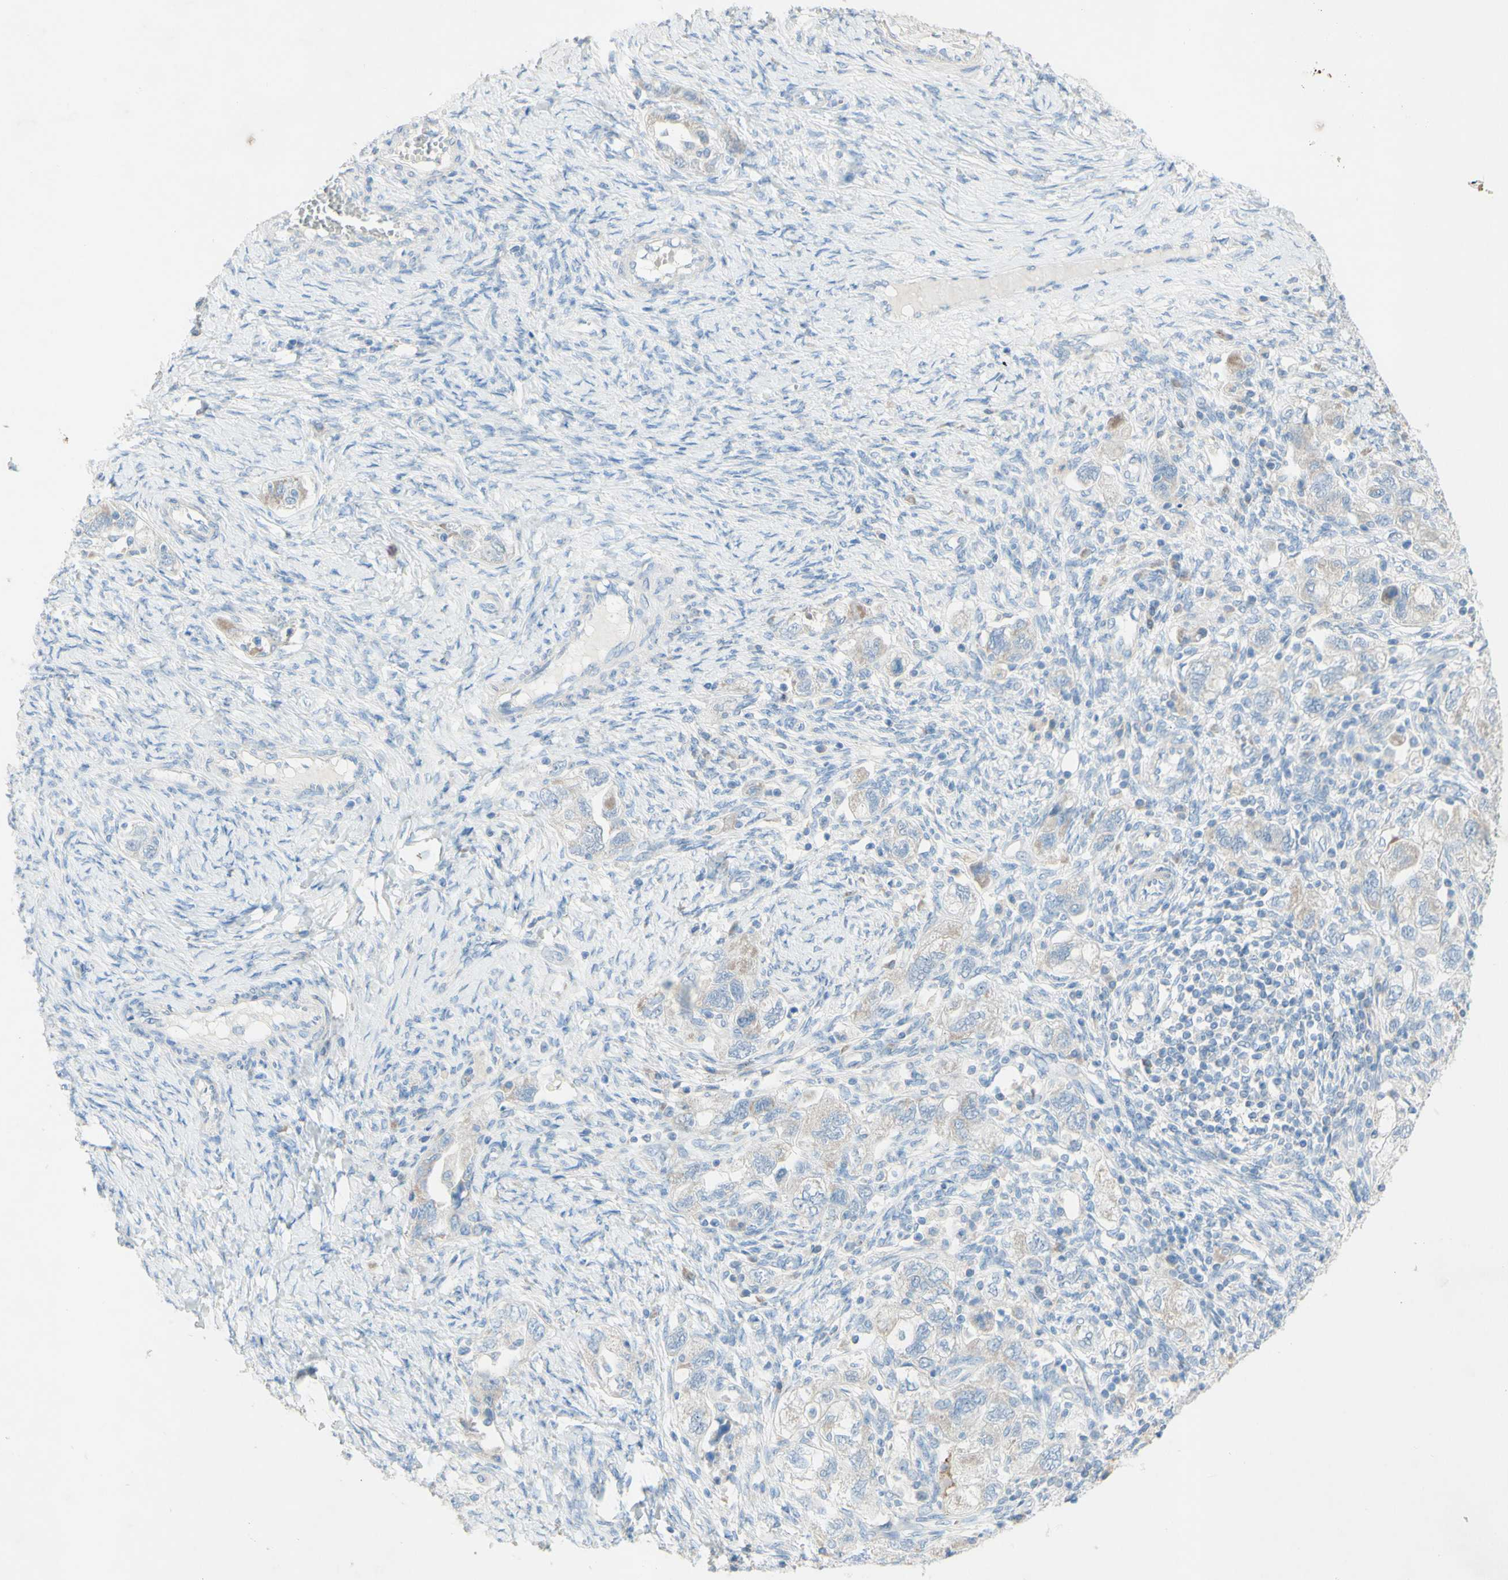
{"staining": {"intensity": "negative", "quantity": "none", "location": "none"}, "tissue": "ovarian cancer", "cell_type": "Tumor cells", "image_type": "cancer", "snomed": [{"axis": "morphology", "description": "Carcinoma, NOS"}, {"axis": "morphology", "description": "Cystadenocarcinoma, serous, NOS"}, {"axis": "topography", "description": "Ovary"}], "caption": "Immunohistochemistry histopathology image of serous cystadenocarcinoma (ovarian) stained for a protein (brown), which demonstrates no expression in tumor cells. The staining was performed using DAB to visualize the protein expression in brown, while the nuclei were stained in blue with hematoxylin (Magnification: 20x).", "gene": "ACADL", "patient": {"sex": "female", "age": 69}}